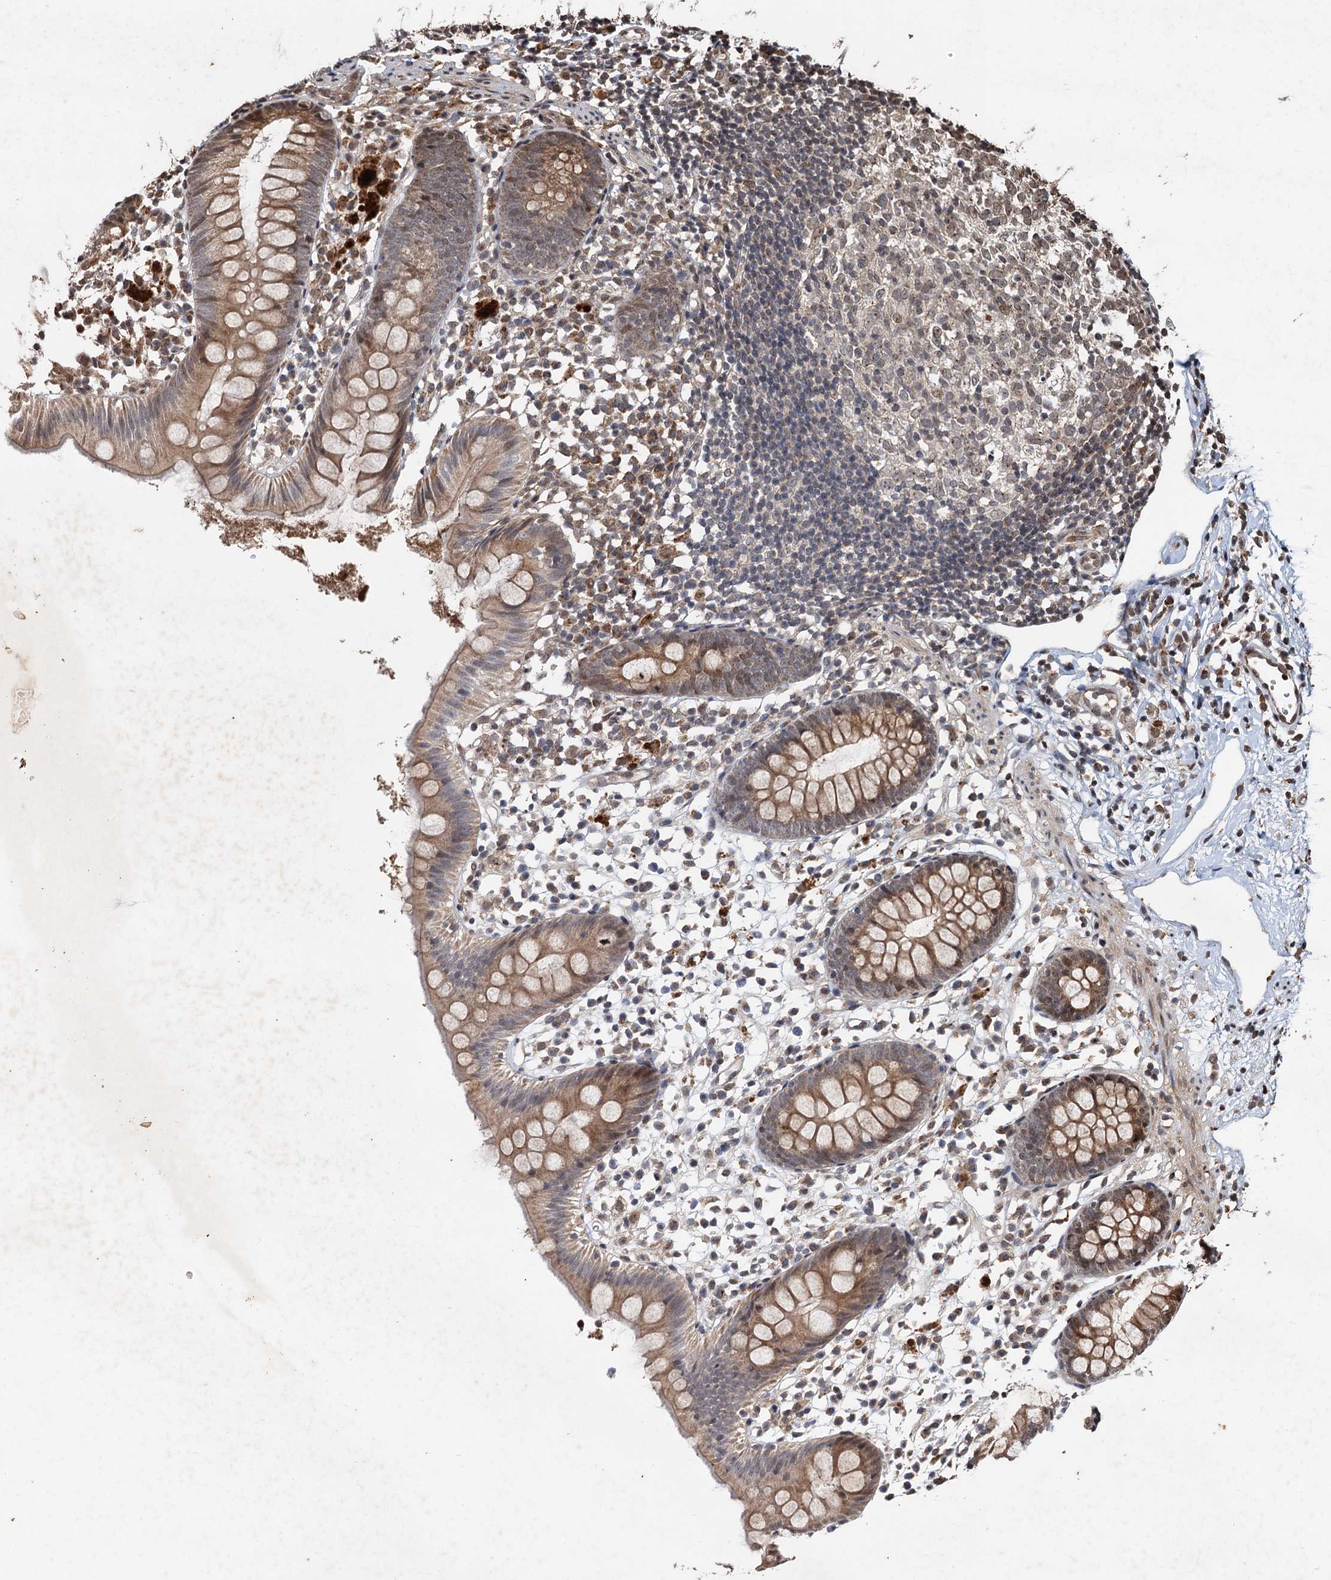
{"staining": {"intensity": "moderate", "quantity": ">75%", "location": "cytoplasmic/membranous"}, "tissue": "appendix", "cell_type": "Glandular cells", "image_type": "normal", "snomed": [{"axis": "morphology", "description": "Normal tissue, NOS"}, {"axis": "topography", "description": "Appendix"}], "caption": "Protein staining of normal appendix displays moderate cytoplasmic/membranous expression in approximately >75% of glandular cells.", "gene": "REP15", "patient": {"sex": "female", "age": 20}}